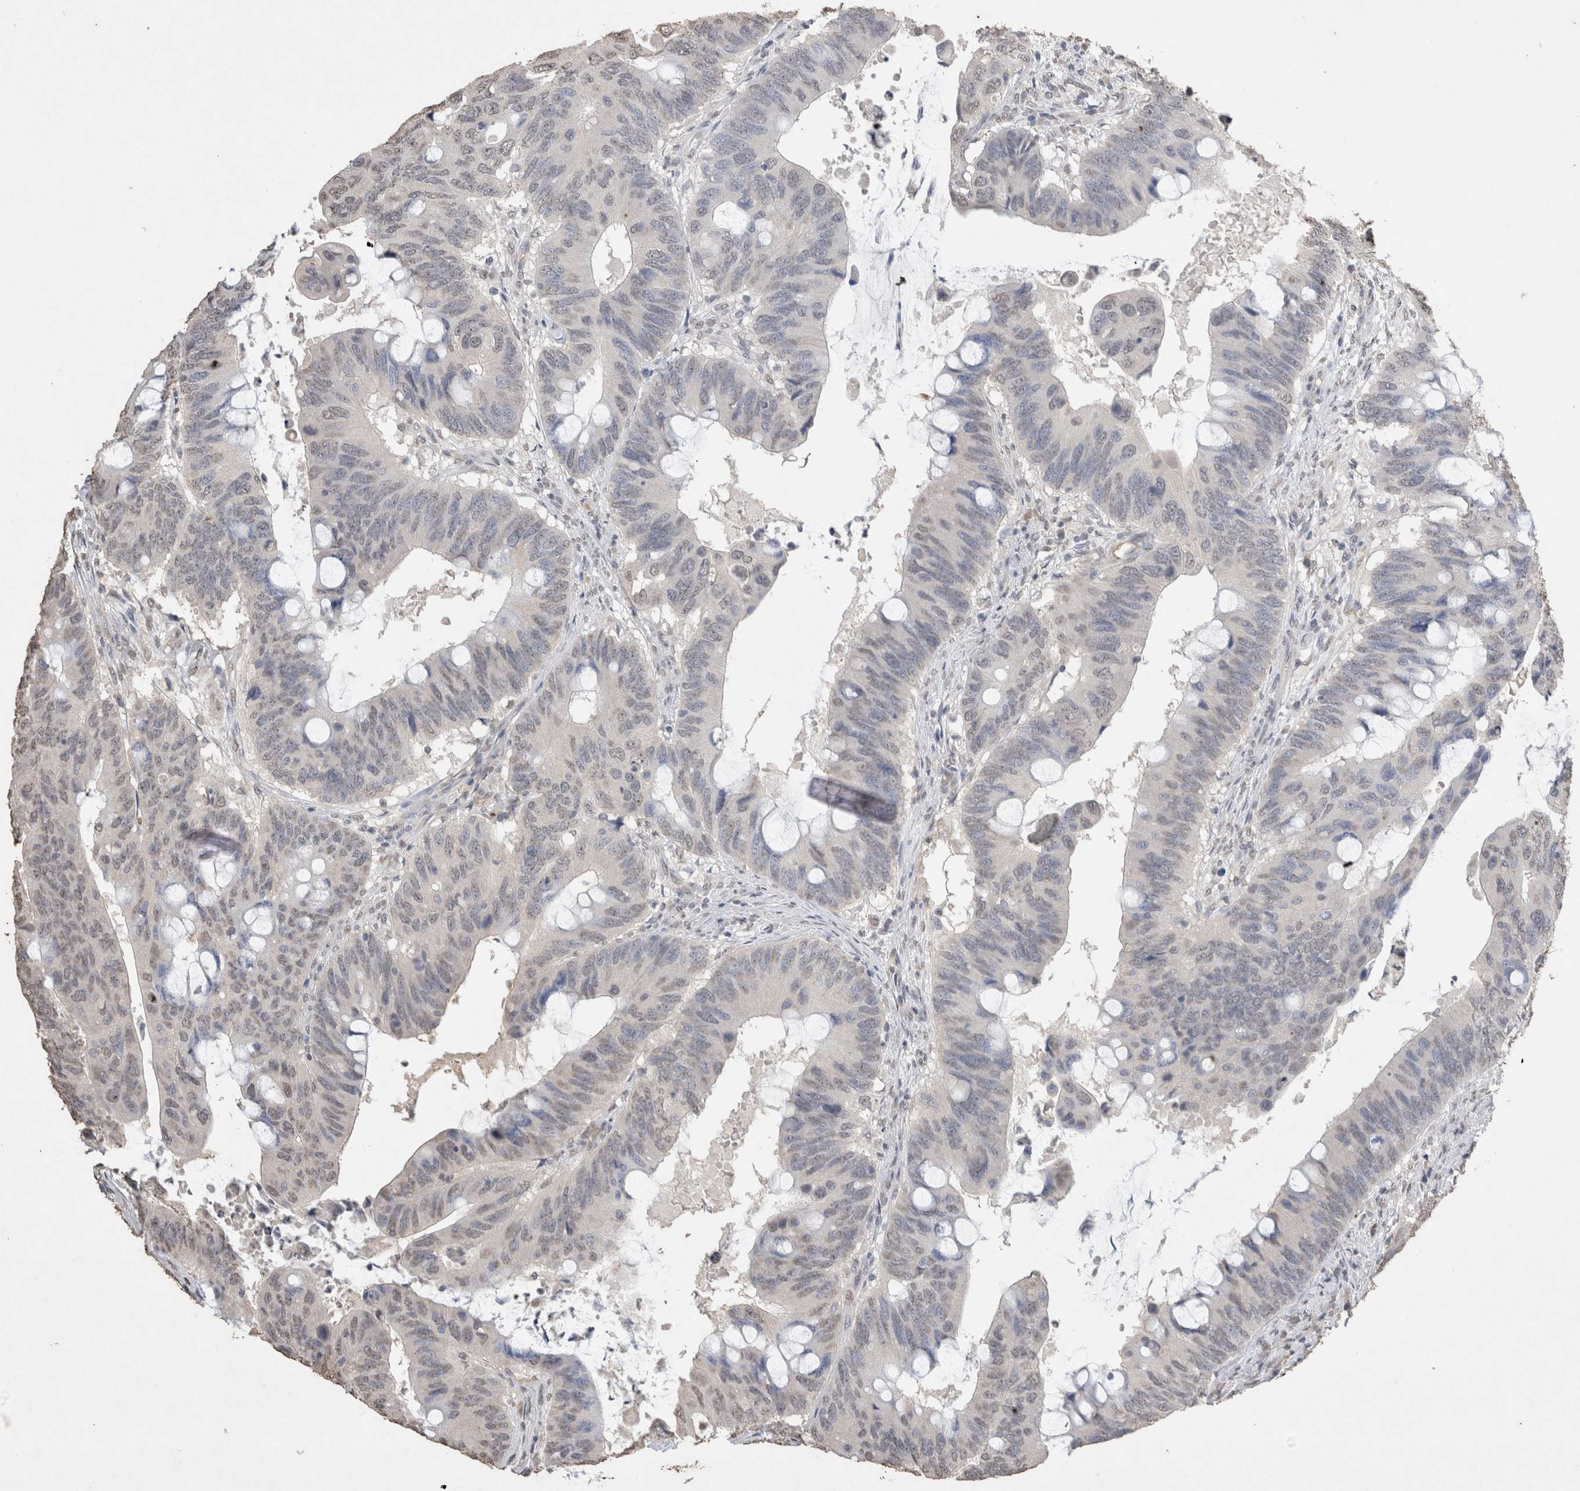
{"staining": {"intensity": "weak", "quantity": "<25%", "location": "nuclear"}, "tissue": "colorectal cancer", "cell_type": "Tumor cells", "image_type": "cancer", "snomed": [{"axis": "morphology", "description": "Adenocarcinoma, NOS"}, {"axis": "topography", "description": "Colon"}], "caption": "Tumor cells are negative for protein expression in human colorectal cancer (adenocarcinoma).", "gene": "LGALS2", "patient": {"sex": "male", "age": 71}}